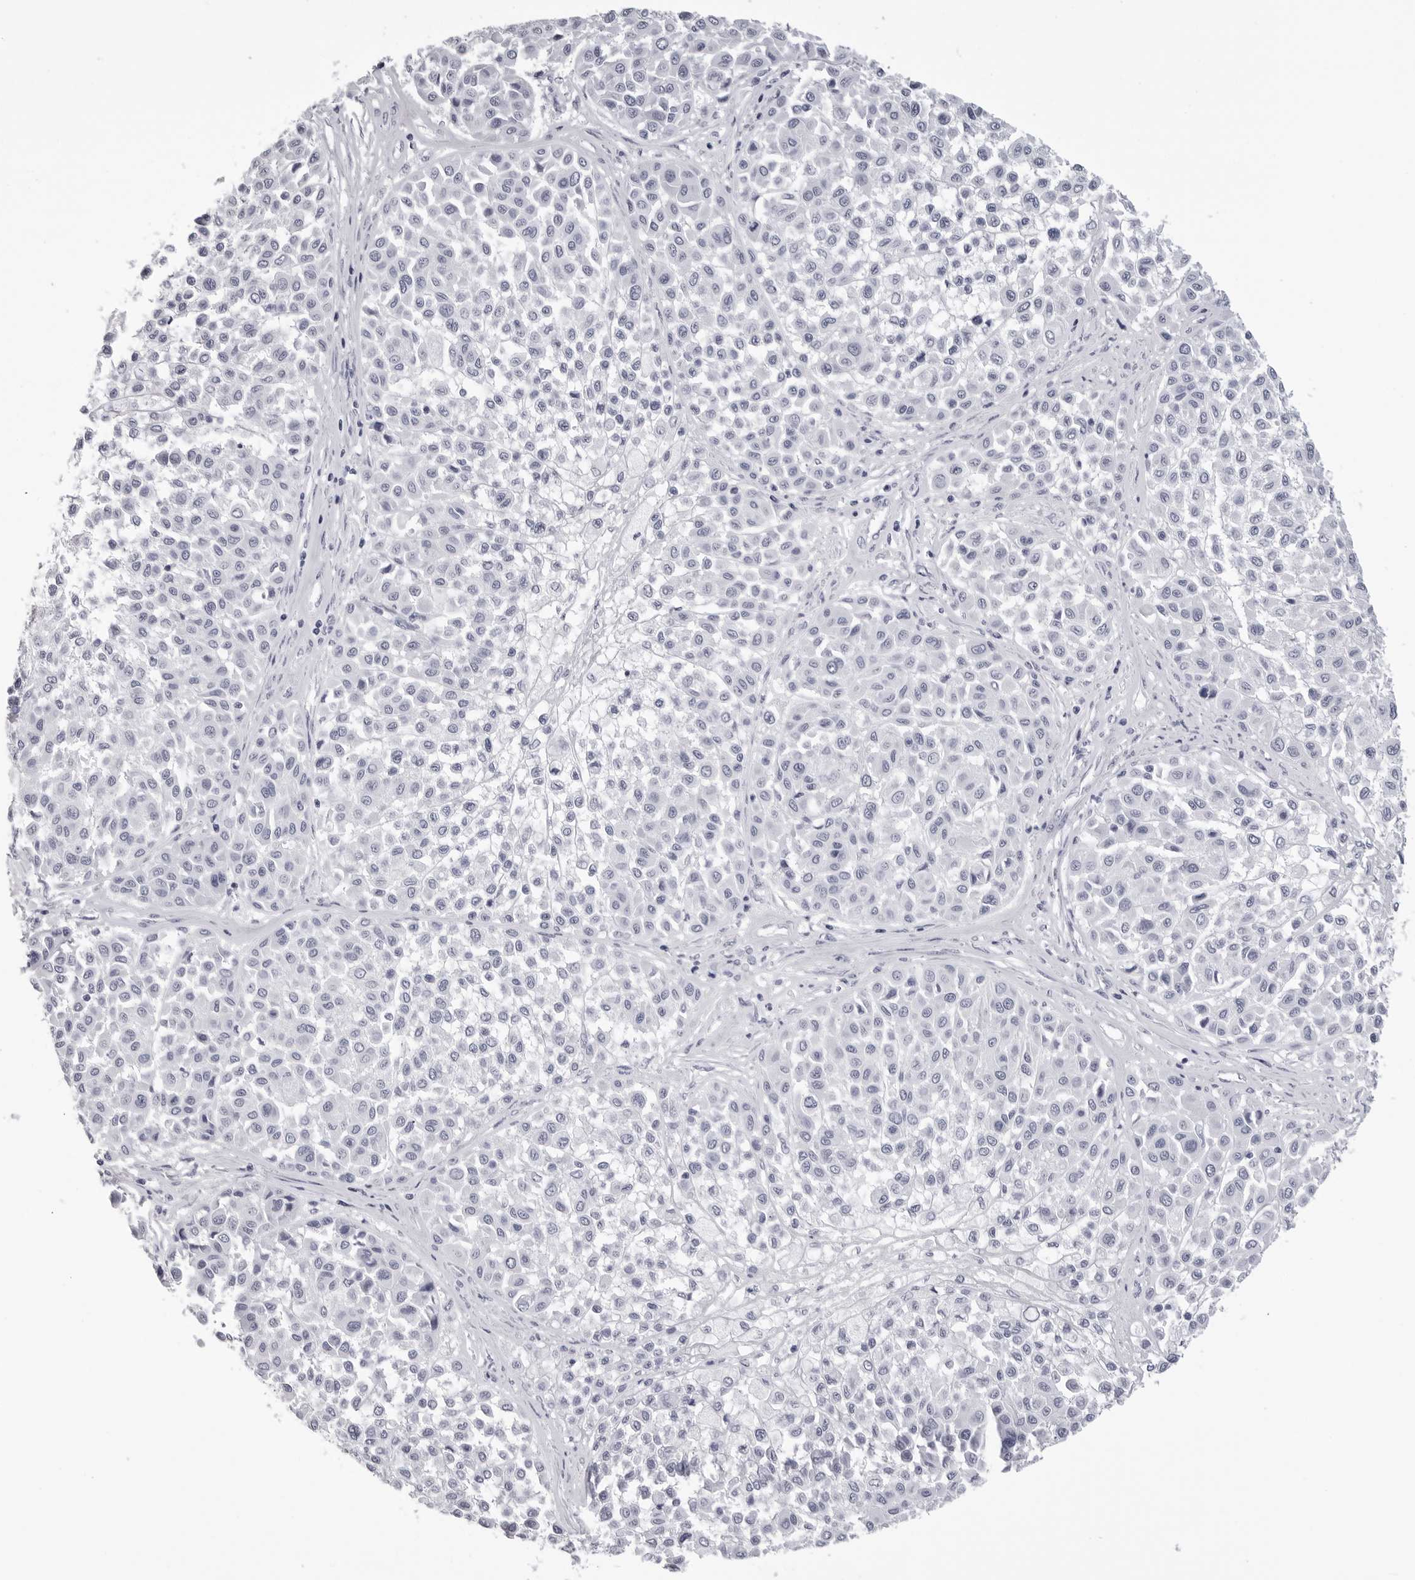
{"staining": {"intensity": "negative", "quantity": "none", "location": "none"}, "tissue": "melanoma", "cell_type": "Tumor cells", "image_type": "cancer", "snomed": [{"axis": "morphology", "description": "Malignant melanoma, Metastatic site"}, {"axis": "topography", "description": "Soft tissue"}], "caption": "A high-resolution image shows immunohistochemistry staining of melanoma, which shows no significant positivity in tumor cells. (DAB (3,3'-diaminobenzidine) immunohistochemistry (IHC) visualized using brightfield microscopy, high magnification).", "gene": "LGALS4", "patient": {"sex": "male", "age": 41}}